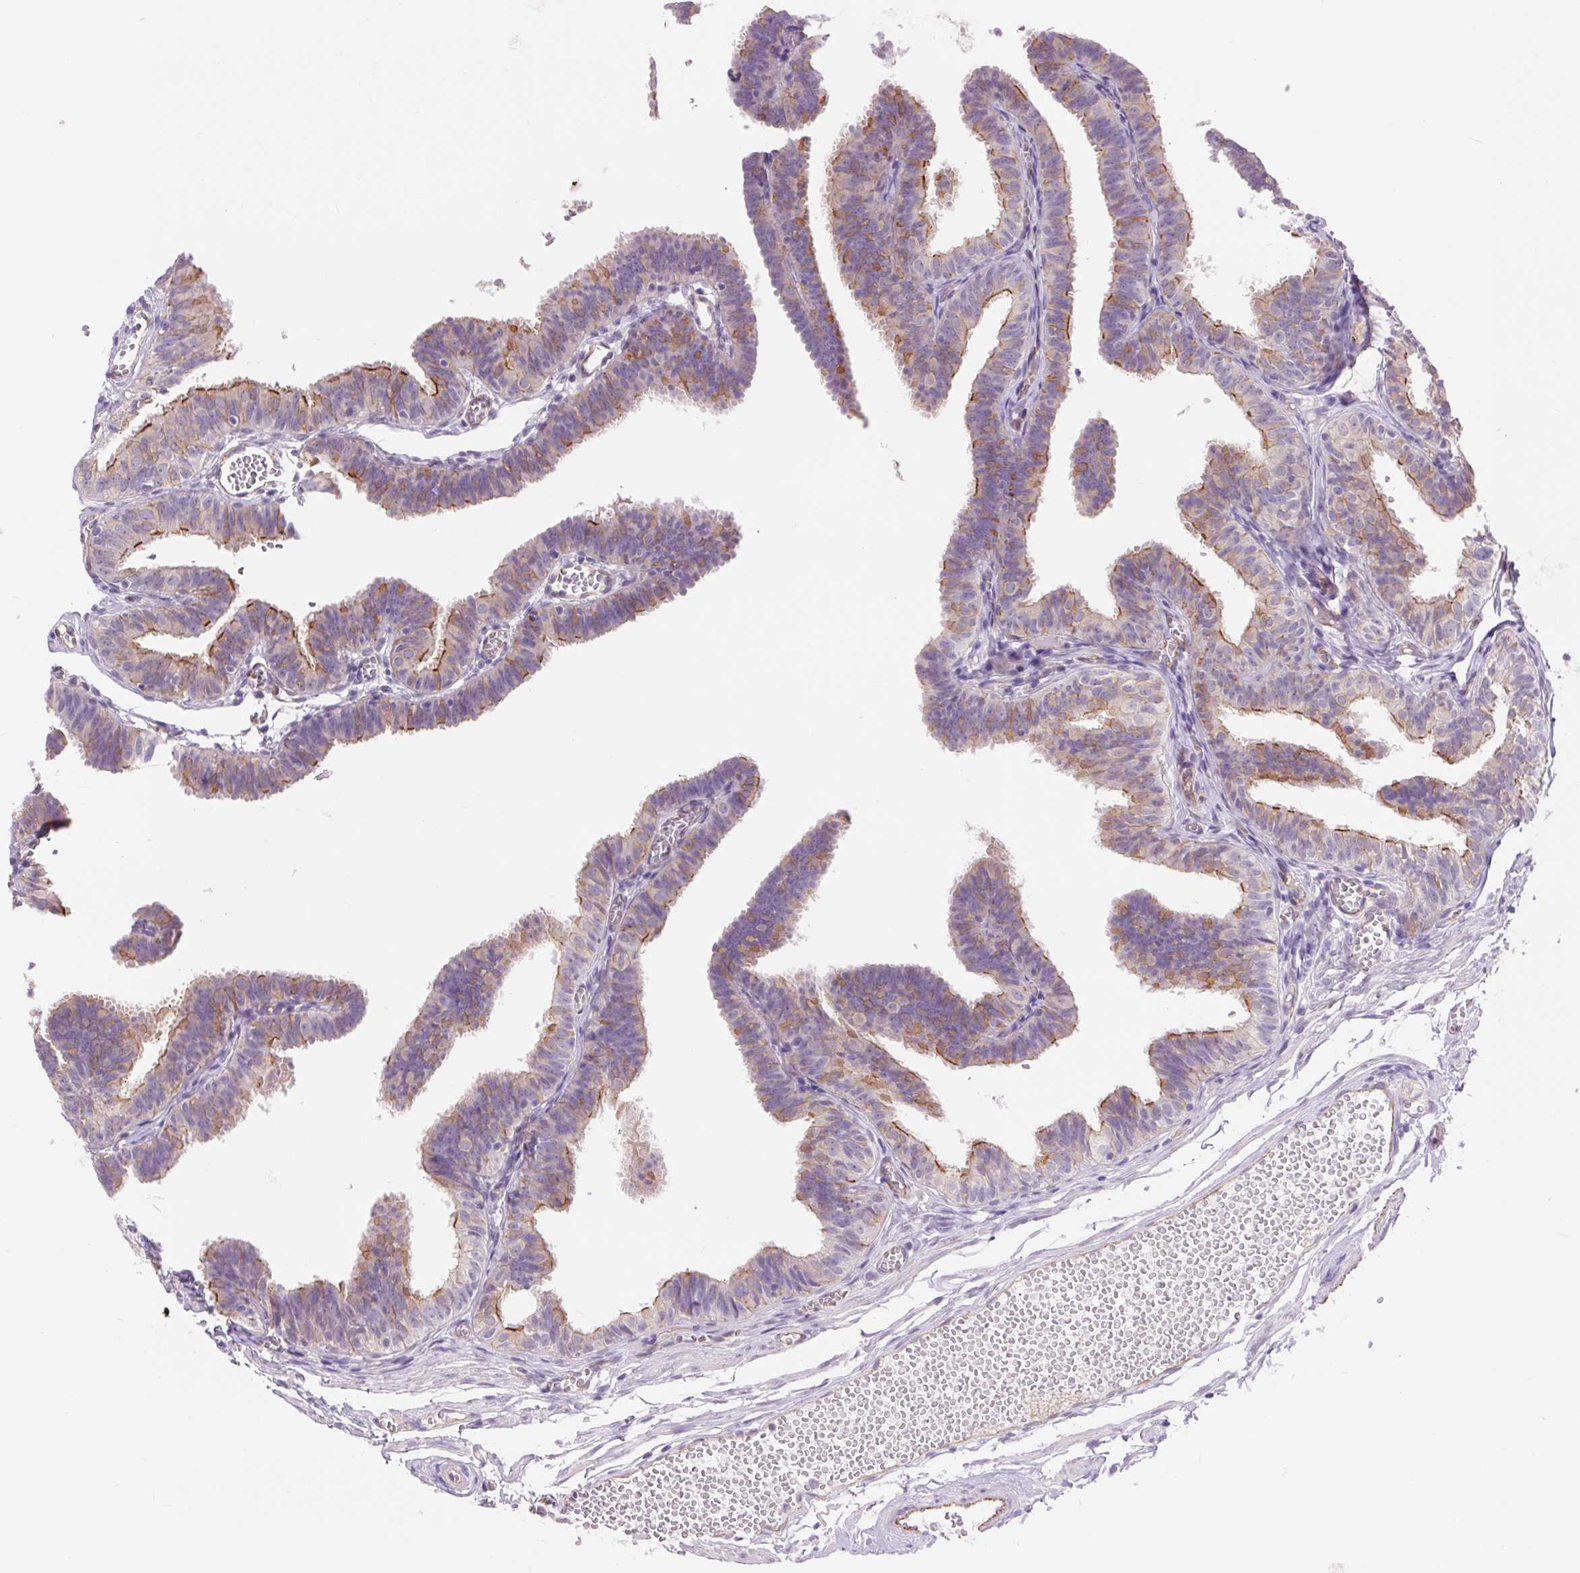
{"staining": {"intensity": "strong", "quantity": "<25%", "location": "cytoplasmic/membranous"}, "tissue": "fallopian tube", "cell_type": "Glandular cells", "image_type": "normal", "snomed": [{"axis": "morphology", "description": "Normal tissue, NOS"}, {"axis": "topography", "description": "Fallopian tube"}], "caption": "Immunohistochemical staining of normal fallopian tube displays strong cytoplasmic/membranous protein staining in approximately <25% of glandular cells.", "gene": "DIXDC1", "patient": {"sex": "female", "age": 25}}